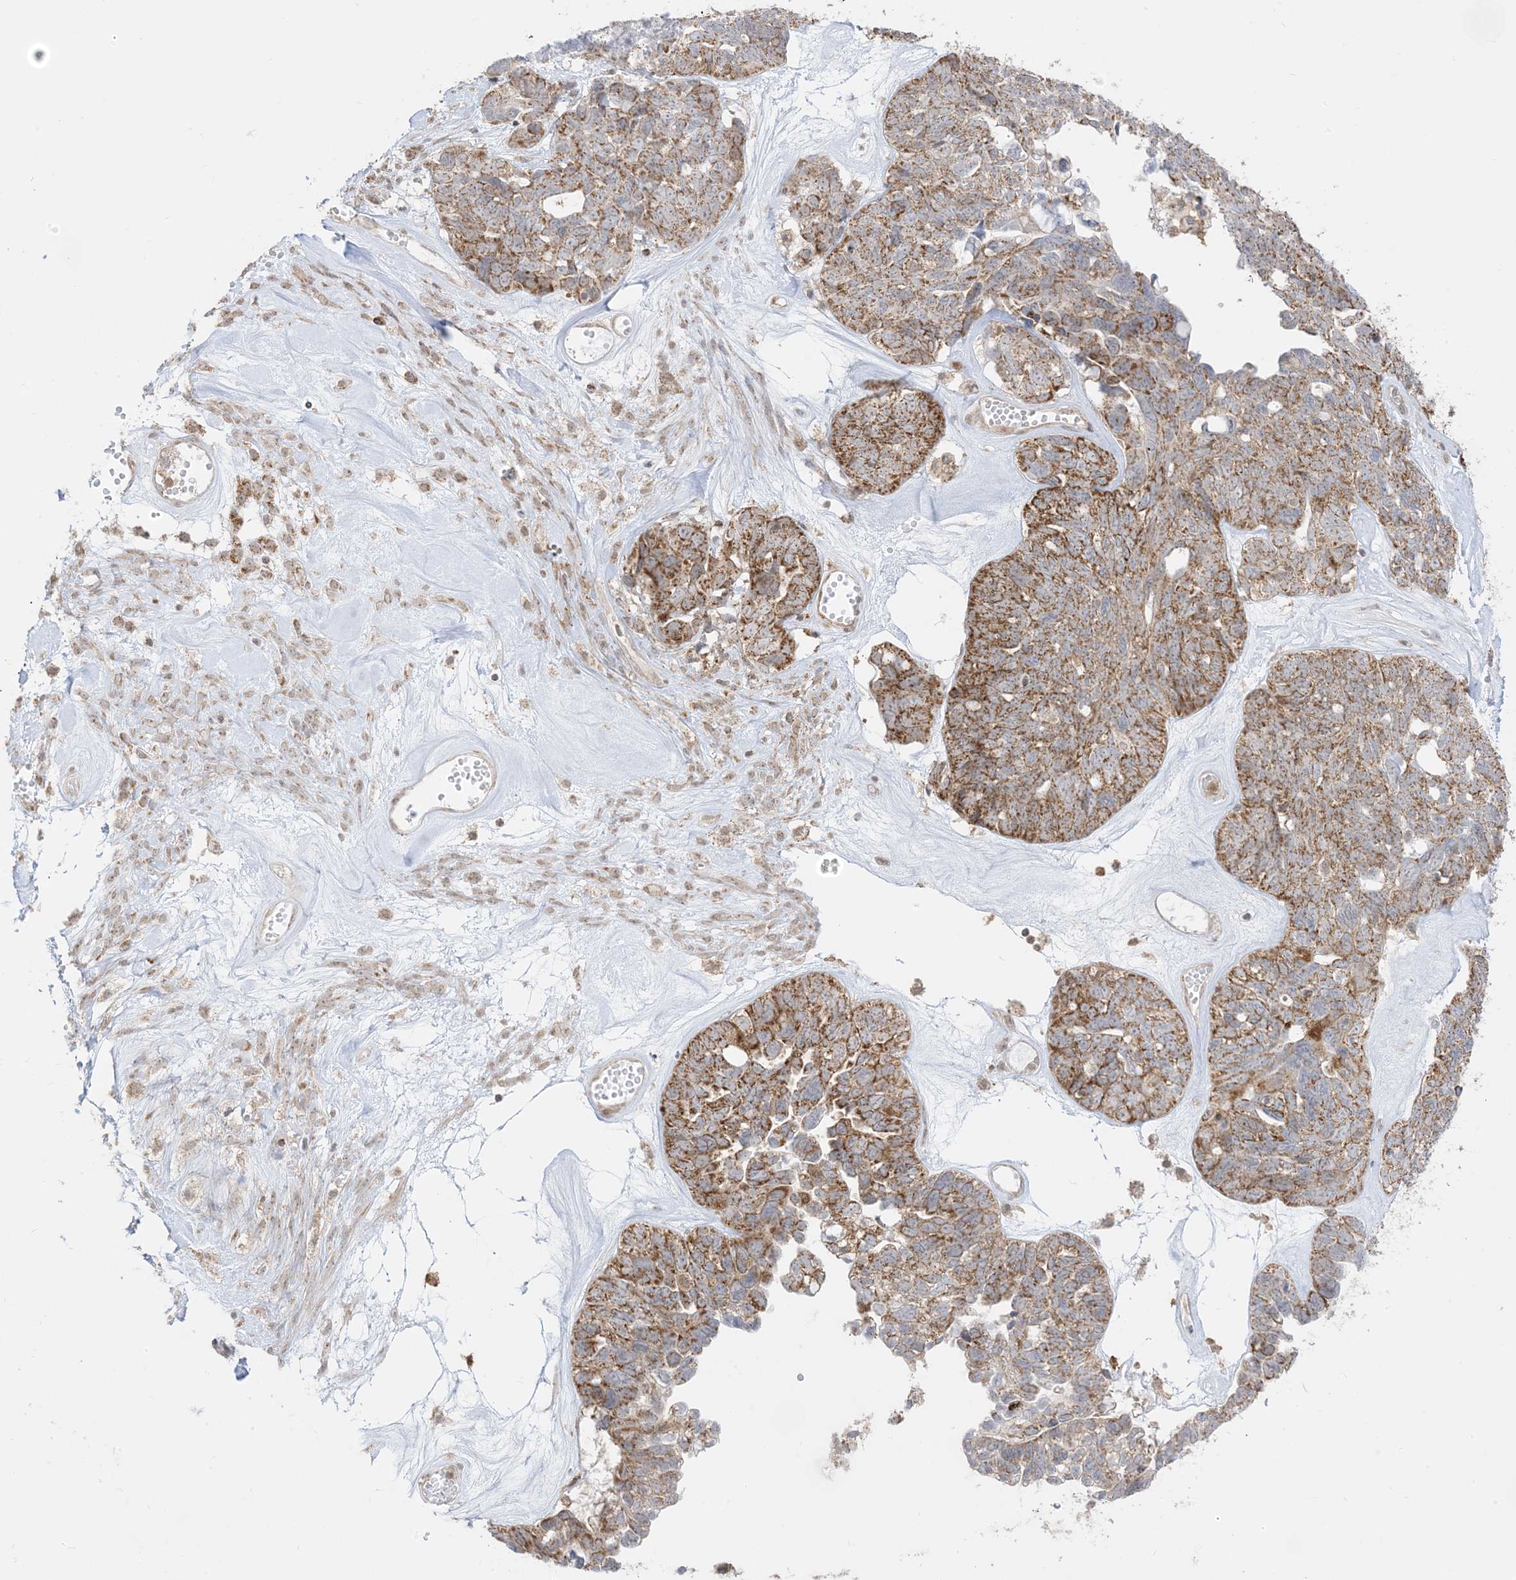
{"staining": {"intensity": "moderate", "quantity": ">75%", "location": "cytoplasmic/membranous"}, "tissue": "ovarian cancer", "cell_type": "Tumor cells", "image_type": "cancer", "snomed": [{"axis": "morphology", "description": "Cystadenocarcinoma, serous, NOS"}, {"axis": "topography", "description": "Ovary"}], "caption": "A high-resolution photomicrograph shows IHC staining of ovarian cancer (serous cystadenocarcinoma), which displays moderate cytoplasmic/membranous staining in about >75% of tumor cells.", "gene": "KANSL3", "patient": {"sex": "female", "age": 79}}